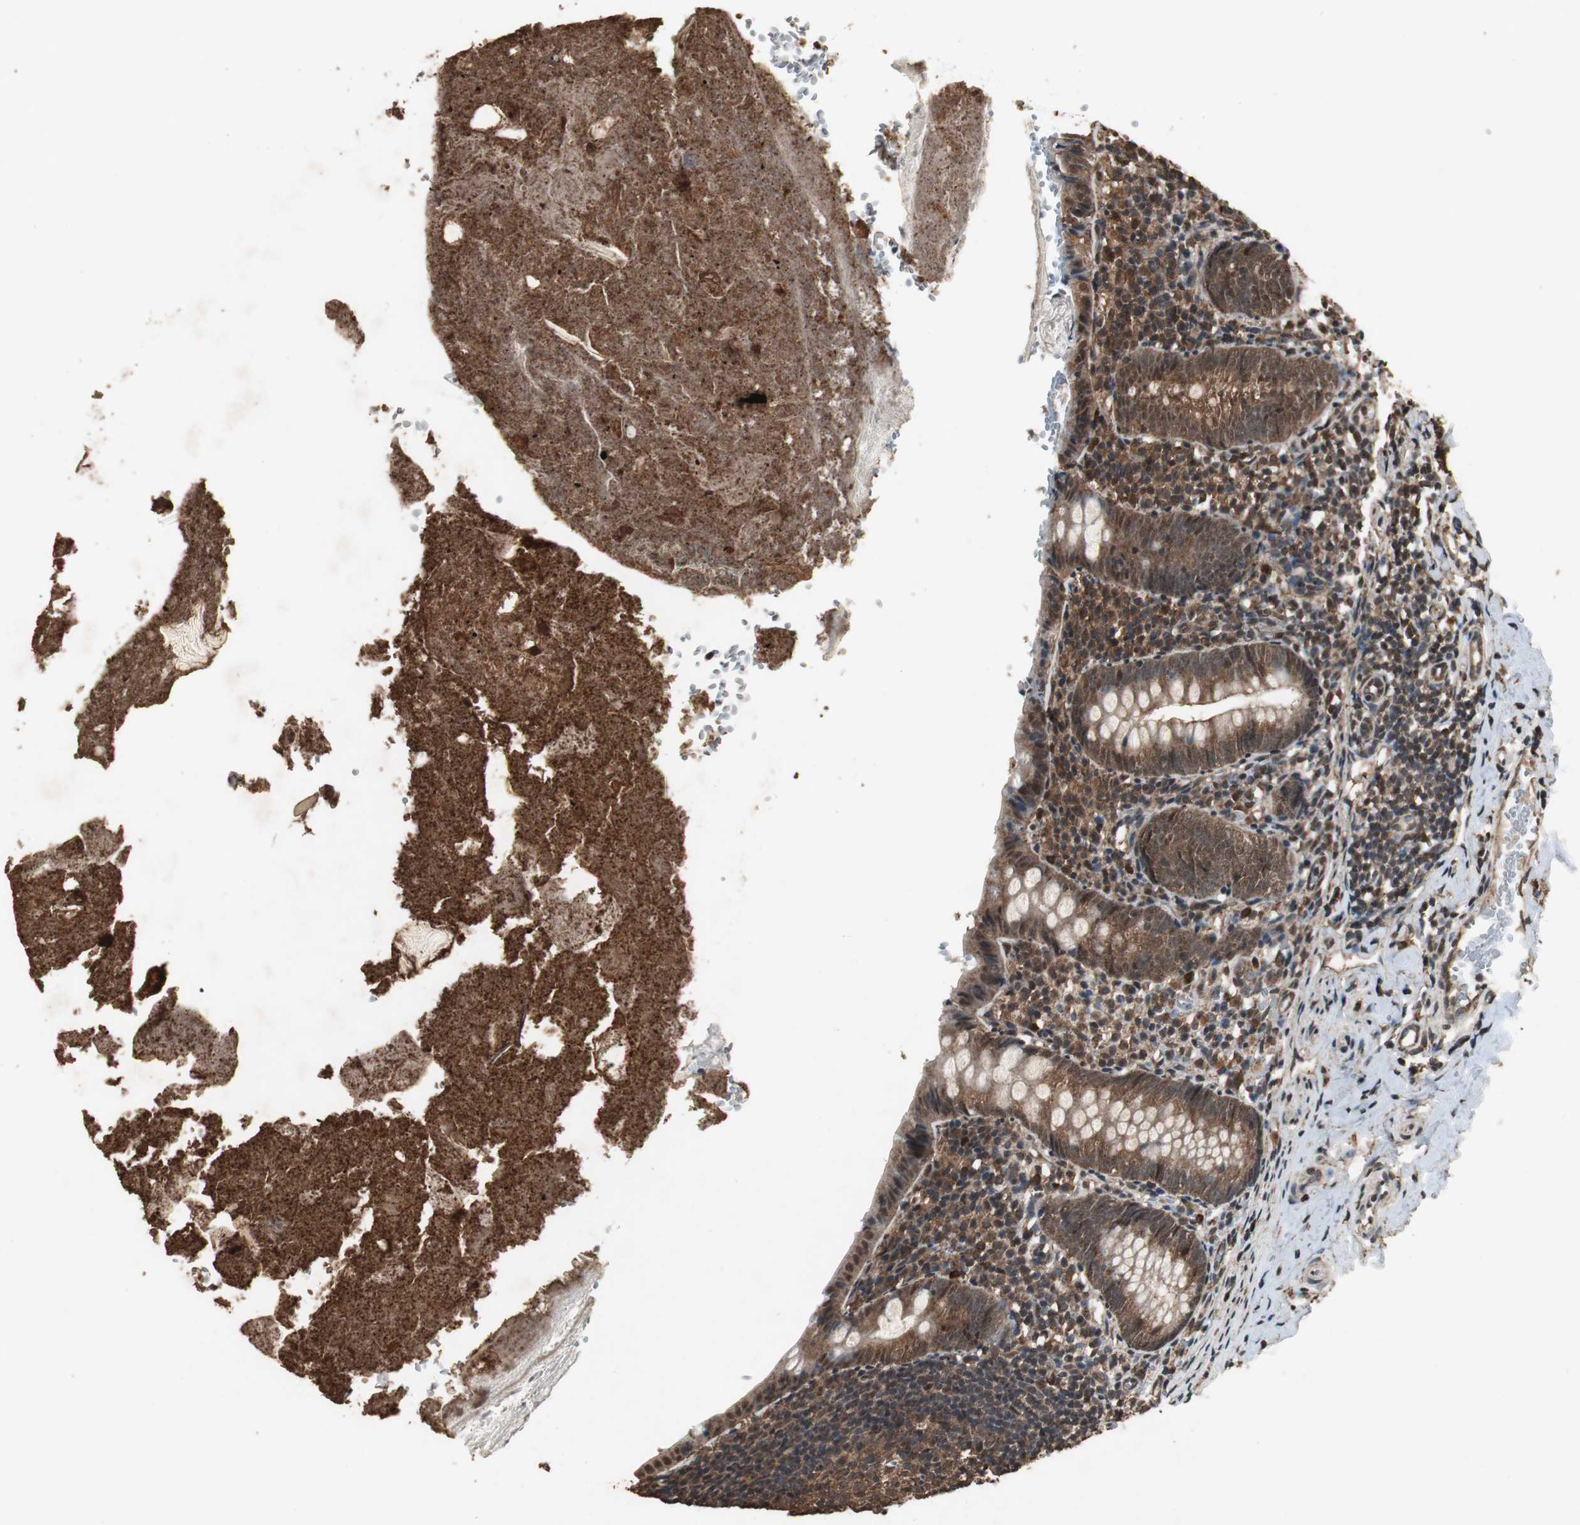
{"staining": {"intensity": "moderate", "quantity": ">75%", "location": "cytoplasmic/membranous,nuclear"}, "tissue": "appendix", "cell_type": "Glandular cells", "image_type": "normal", "snomed": [{"axis": "morphology", "description": "Normal tissue, NOS"}, {"axis": "topography", "description": "Appendix"}], "caption": "Immunohistochemical staining of normal human appendix demonstrates moderate cytoplasmic/membranous,nuclear protein expression in about >75% of glandular cells.", "gene": "PPP1R13B", "patient": {"sex": "female", "age": 10}}